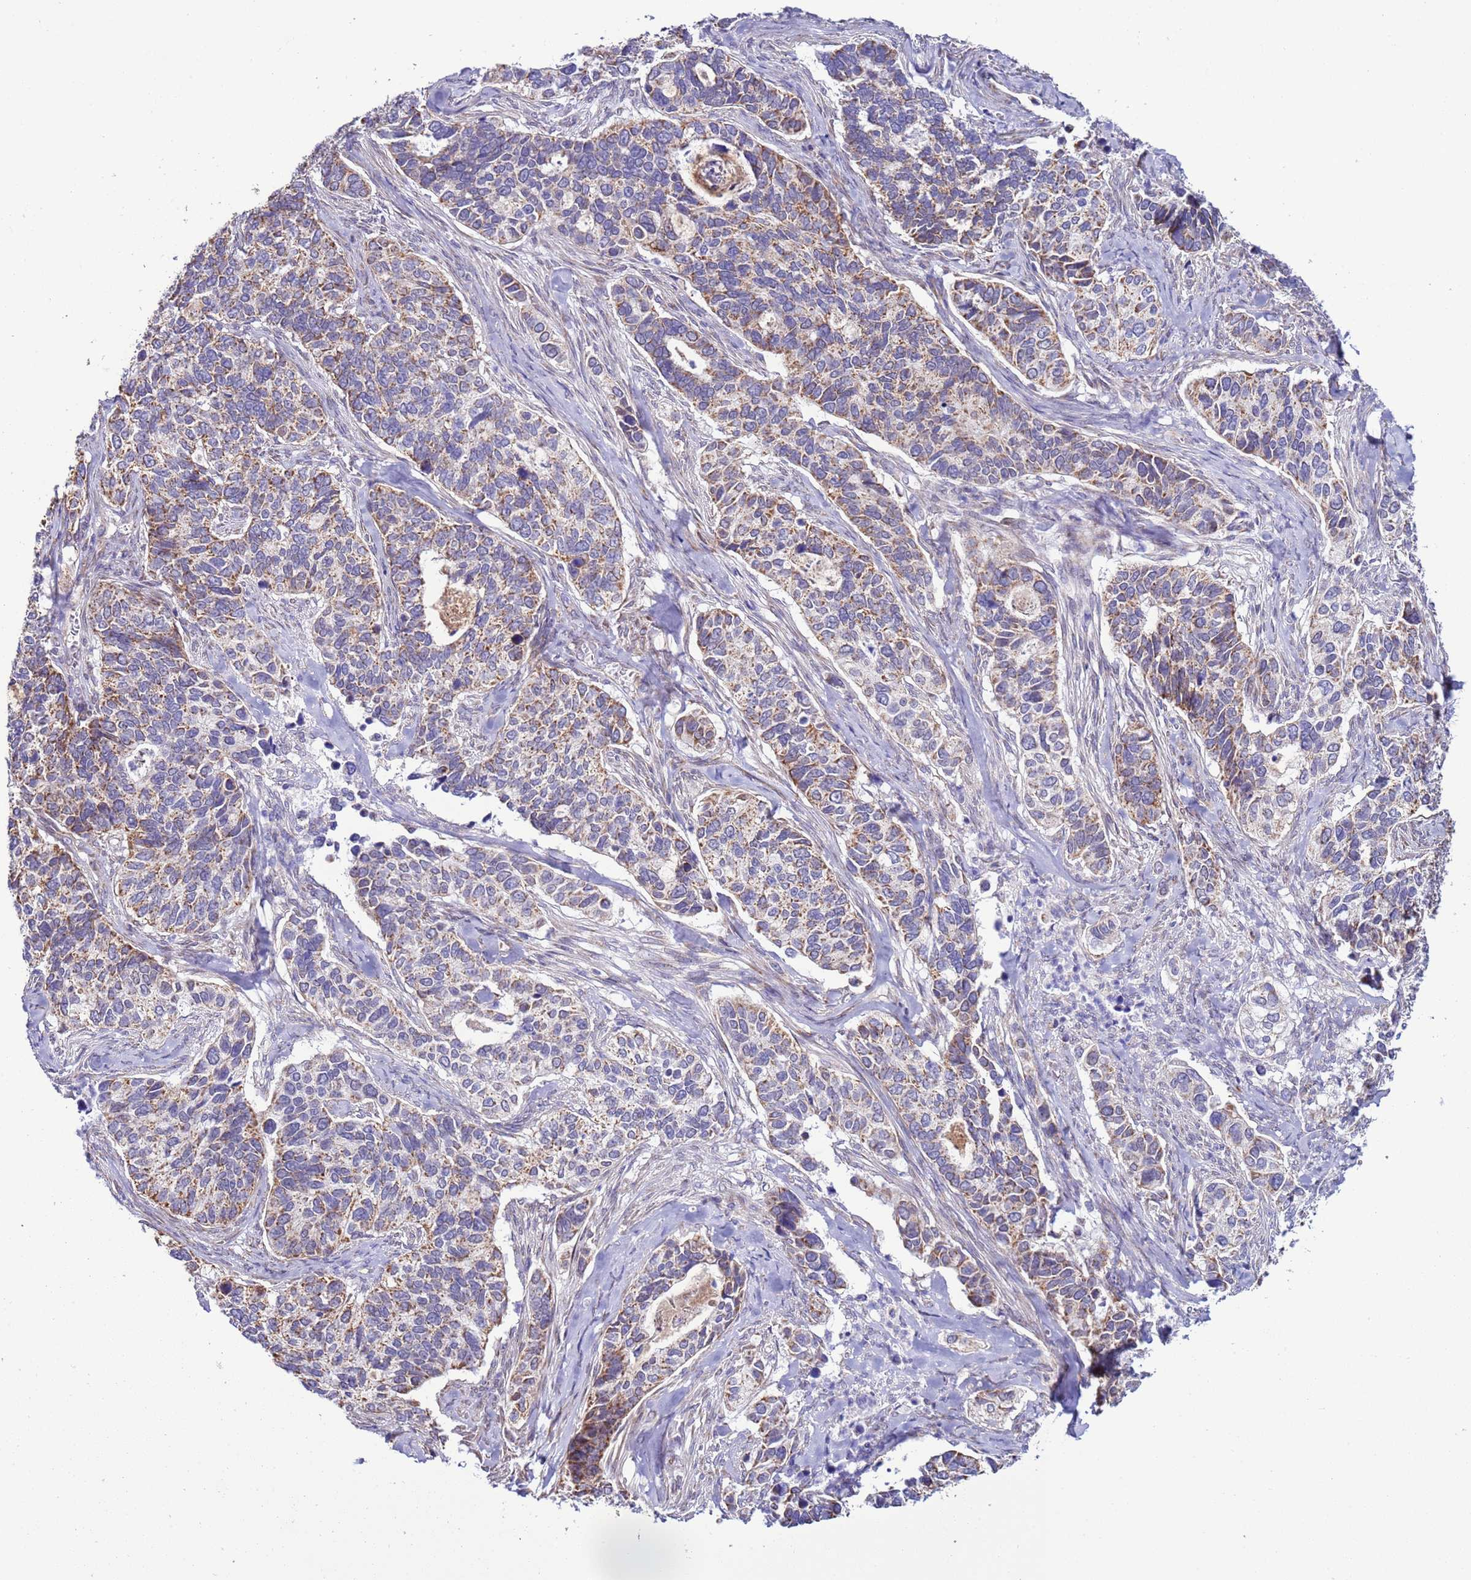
{"staining": {"intensity": "moderate", "quantity": "25%-75%", "location": "cytoplasmic/membranous"}, "tissue": "cervical cancer", "cell_type": "Tumor cells", "image_type": "cancer", "snomed": [{"axis": "morphology", "description": "Squamous cell carcinoma, NOS"}, {"axis": "topography", "description": "Cervix"}], "caption": "Cervical squamous cell carcinoma was stained to show a protein in brown. There is medium levels of moderate cytoplasmic/membranous staining in approximately 25%-75% of tumor cells.", "gene": "AHI1", "patient": {"sex": "female", "age": 38}}